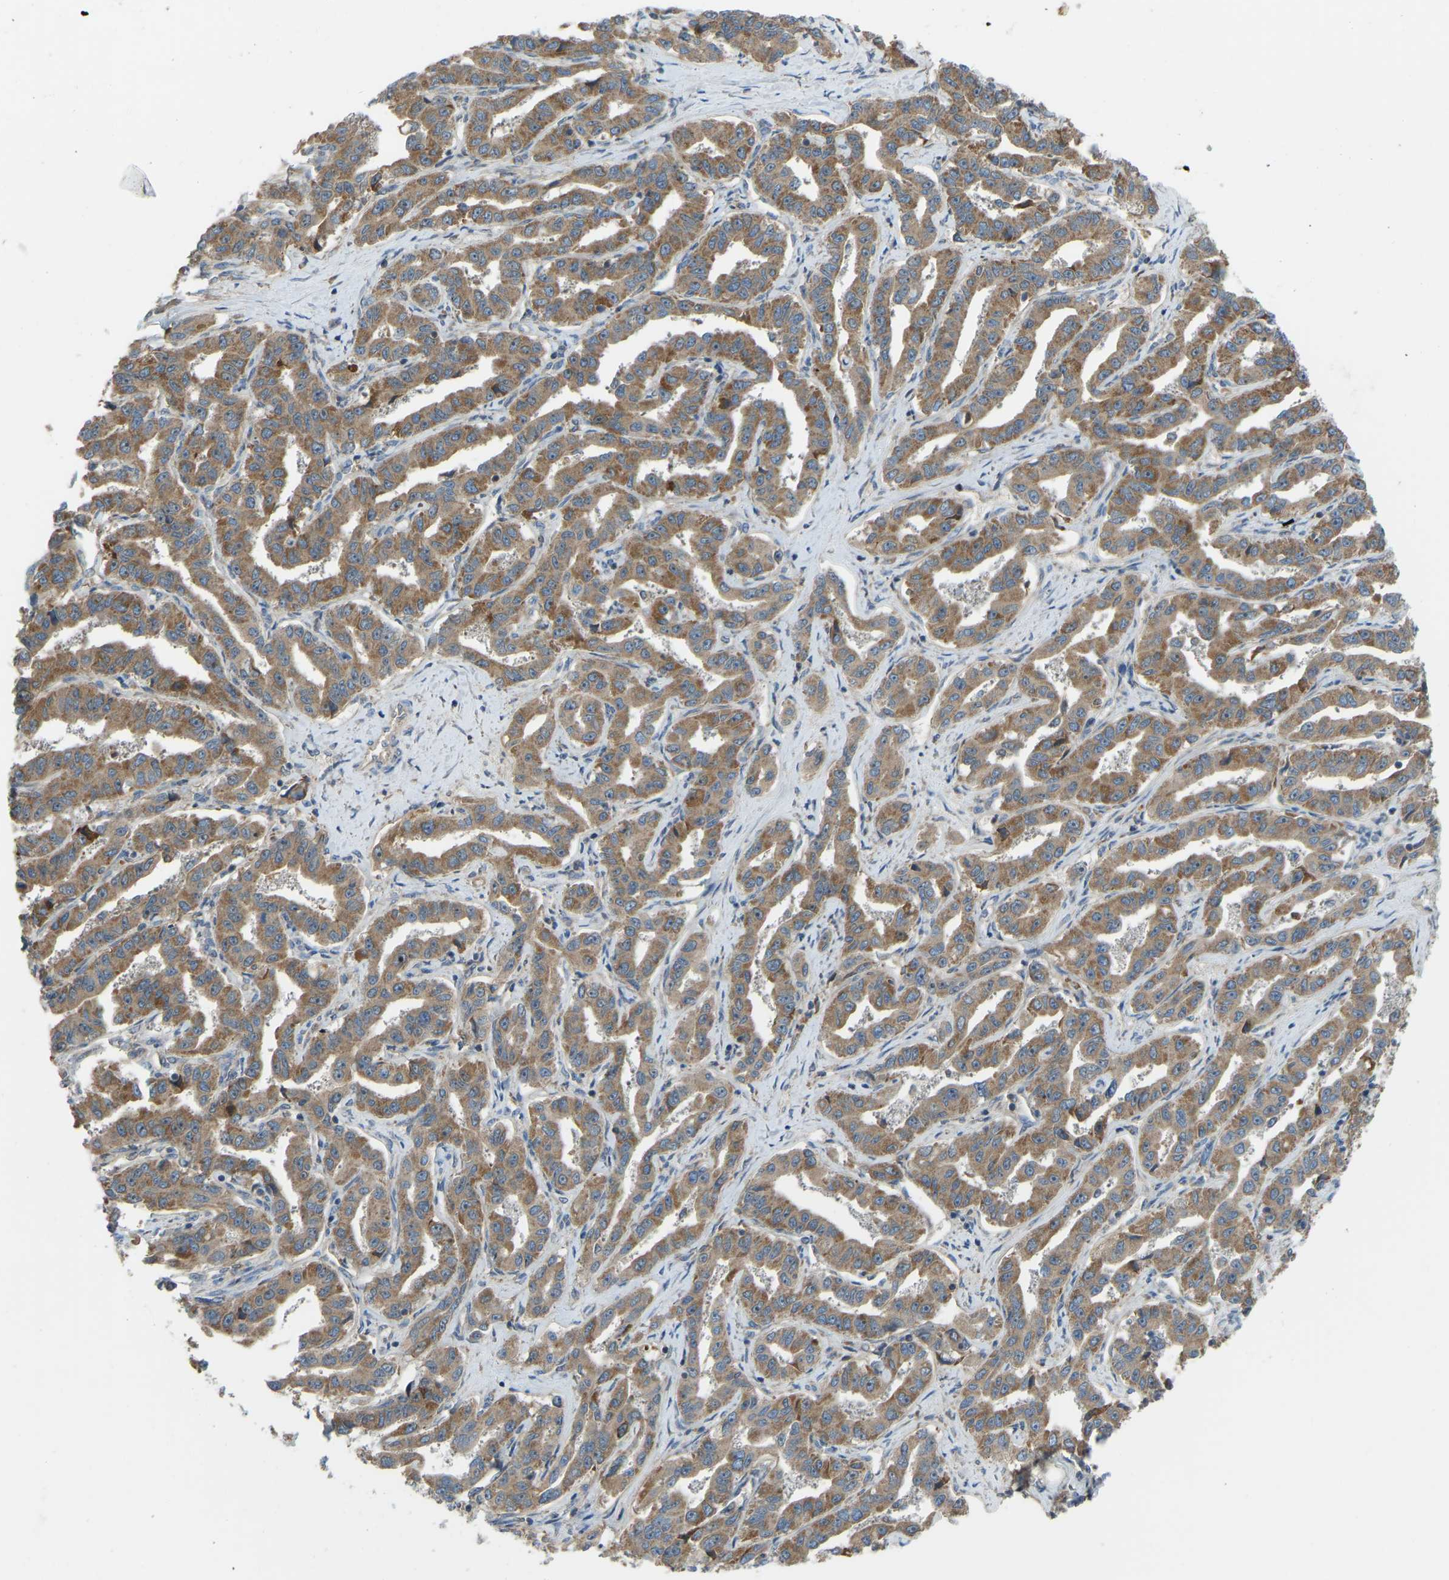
{"staining": {"intensity": "moderate", "quantity": ">75%", "location": "cytoplasmic/membranous"}, "tissue": "liver cancer", "cell_type": "Tumor cells", "image_type": "cancer", "snomed": [{"axis": "morphology", "description": "Cholangiocarcinoma"}, {"axis": "topography", "description": "Liver"}], "caption": "Immunohistochemical staining of human liver cholangiocarcinoma exhibits medium levels of moderate cytoplasmic/membranous positivity in approximately >75% of tumor cells.", "gene": "ZNF71", "patient": {"sex": "male", "age": 59}}